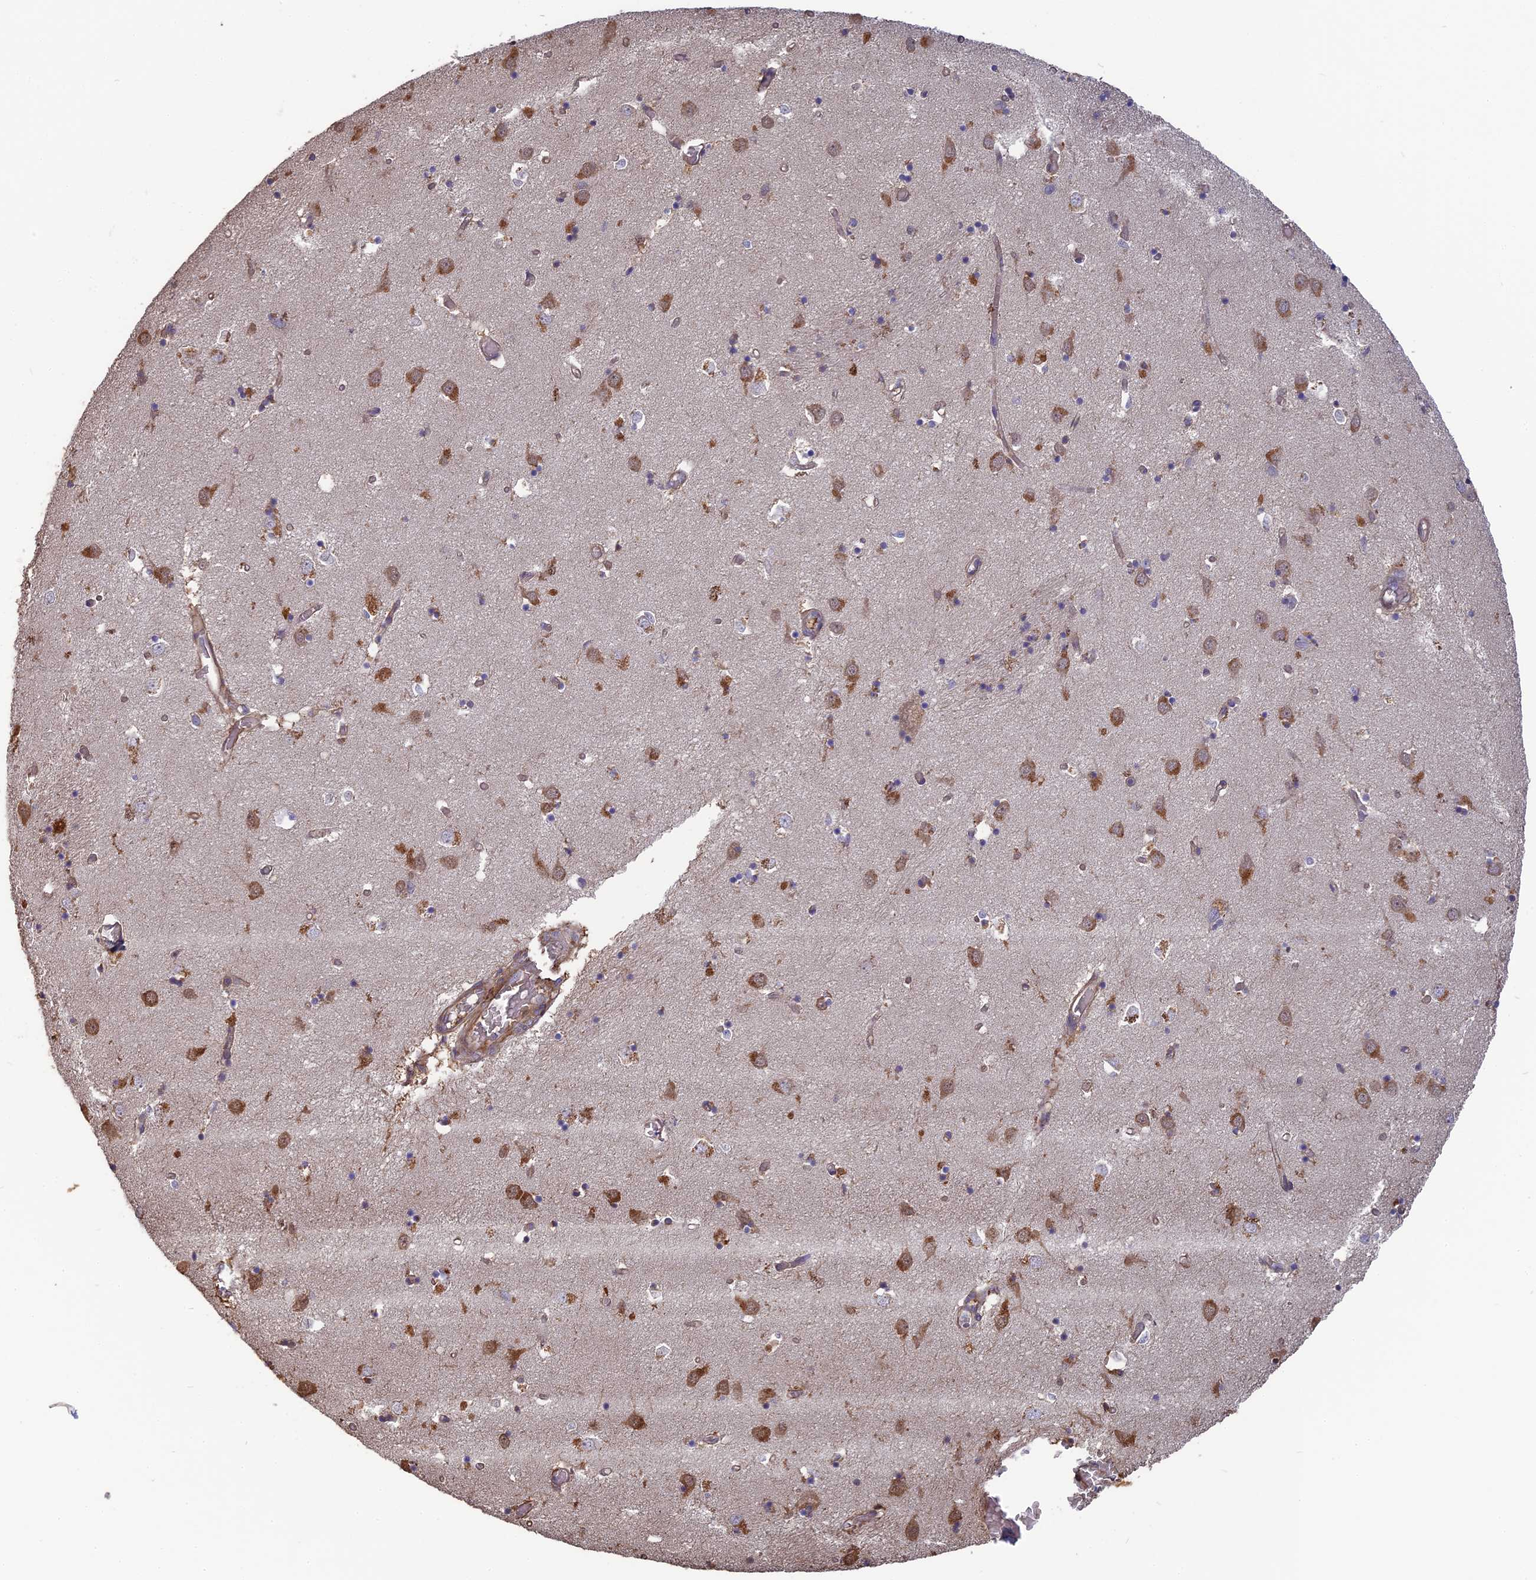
{"staining": {"intensity": "moderate", "quantity": "<25%", "location": "cytoplasmic/membranous,nuclear"}, "tissue": "caudate", "cell_type": "Glial cells", "image_type": "normal", "snomed": [{"axis": "morphology", "description": "Normal tissue, NOS"}, {"axis": "topography", "description": "Lateral ventricle wall"}], "caption": "This histopathology image shows immunohistochemistry (IHC) staining of normal human caudate, with low moderate cytoplasmic/membranous,nuclear positivity in about <25% of glial cells.", "gene": "ERMAP", "patient": {"sex": "male", "age": 70}}